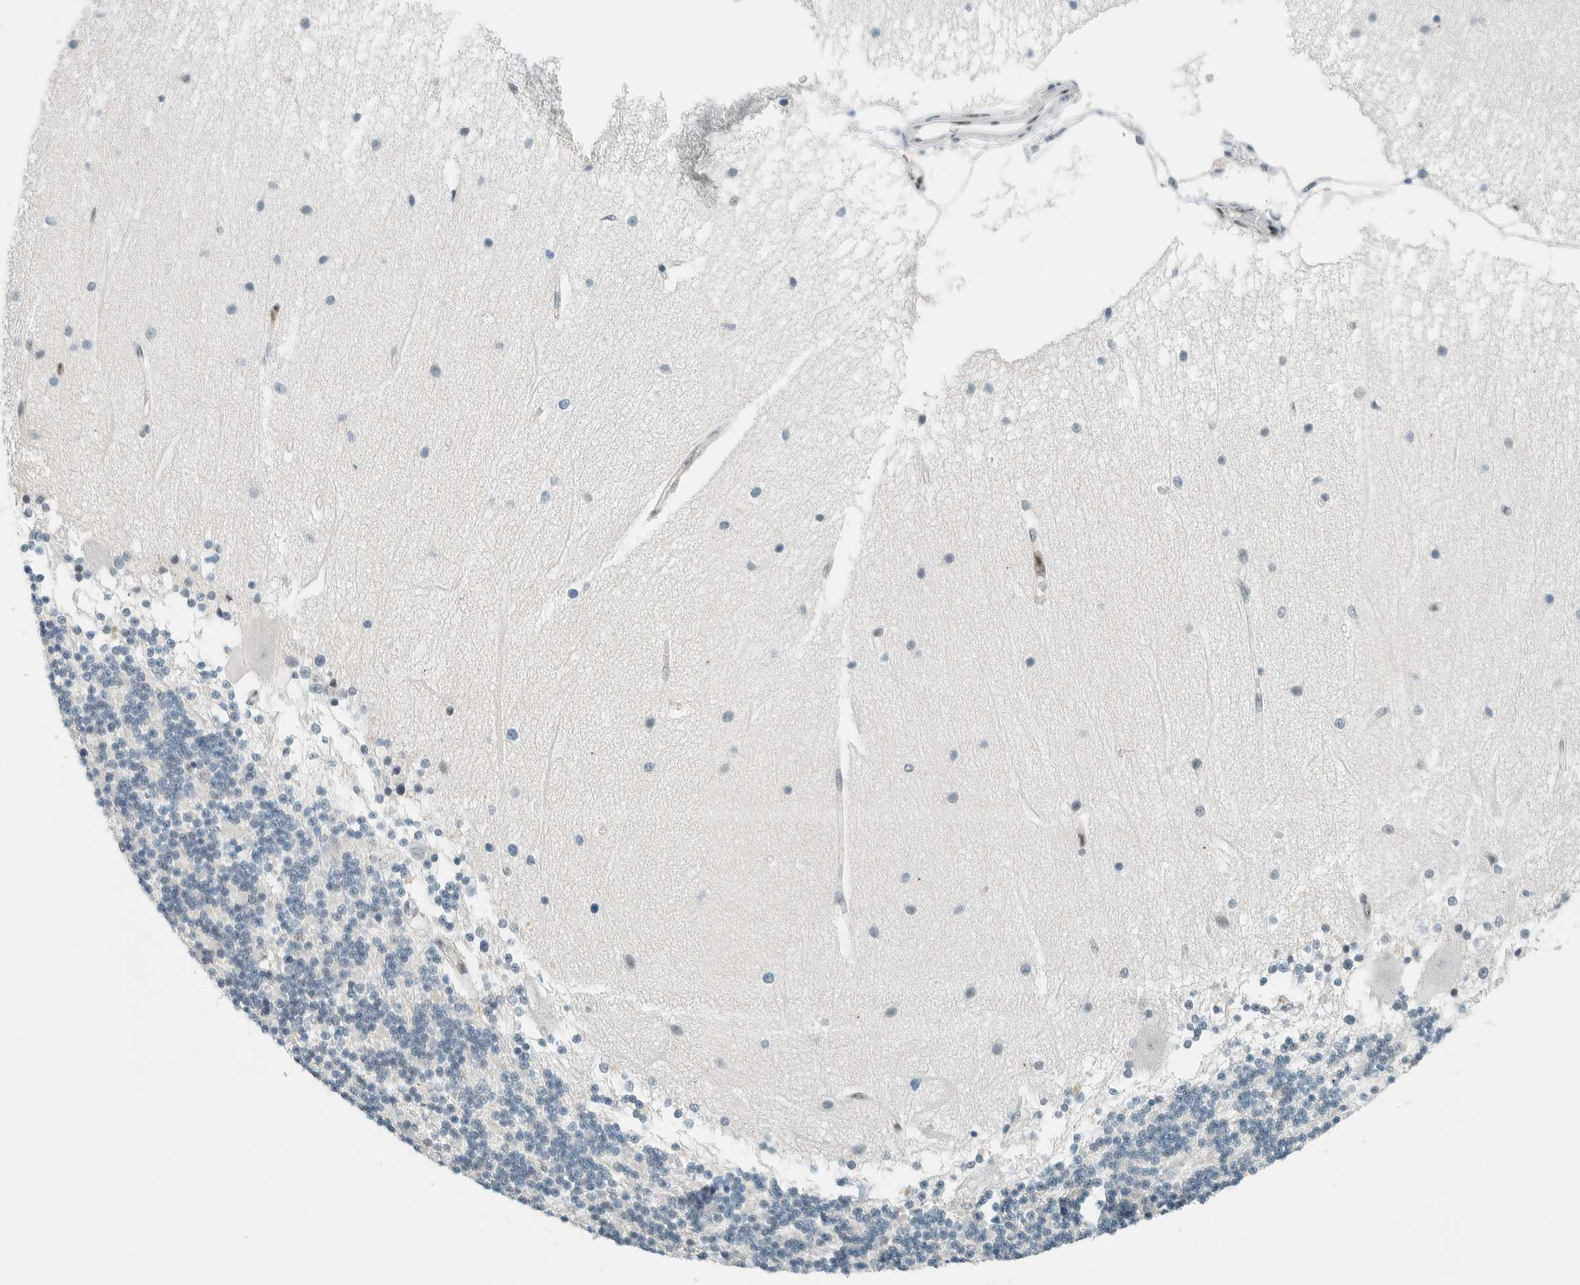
{"staining": {"intensity": "negative", "quantity": "none", "location": "none"}, "tissue": "cerebellum", "cell_type": "Cells in granular layer", "image_type": "normal", "snomed": [{"axis": "morphology", "description": "Normal tissue, NOS"}, {"axis": "topography", "description": "Cerebellum"}], "caption": "IHC of unremarkable cerebellum exhibits no staining in cells in granular layer. (DAB immunohistochemistry (IHC) with hematoxylin counter stain).", "gene": "CYSRT1", "patient": {"sex": "female", "age": 54}}